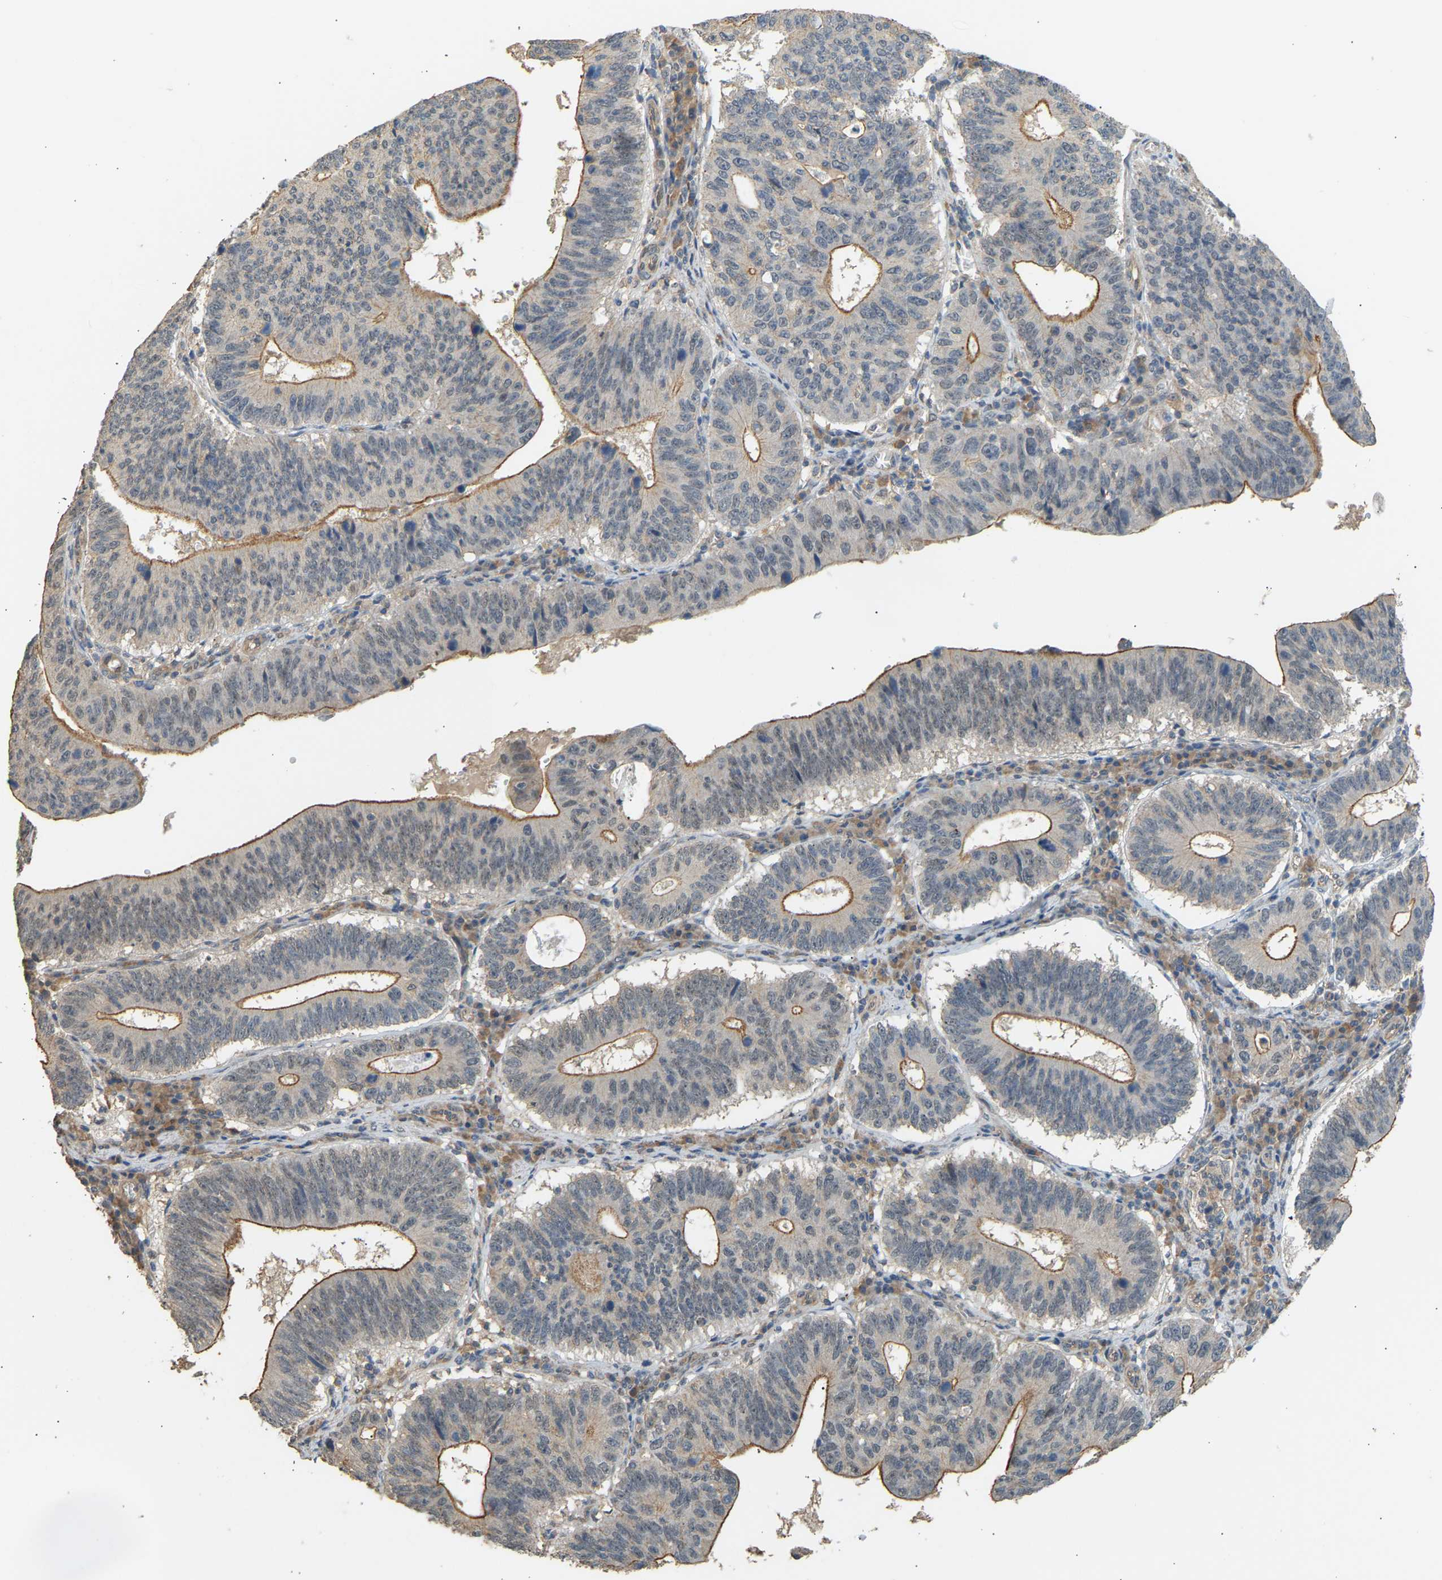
{"staining": {"intensity": "moderate", "quantity": "25%-75%", "location": "cytoplasmic/membranous"}, "tissue": "stomach cancer", "cell_type": "Tumor cells", "image_type": "cancer", "snomed": [{"axis": "morphology", "description": "Adenocarcinoma, NOS"}, {"axis": "topography", "description": "Stomach"}], "caption": "Approximately 25%-75% of tumor cells in stomach cancer (adenocarcinoma) show moderate cytoplasmic/membranous protein staining as visualized by brown immunohistochemical staining.", "gene": "RGL1", "patient": {"sex": "male", "age": 59}}